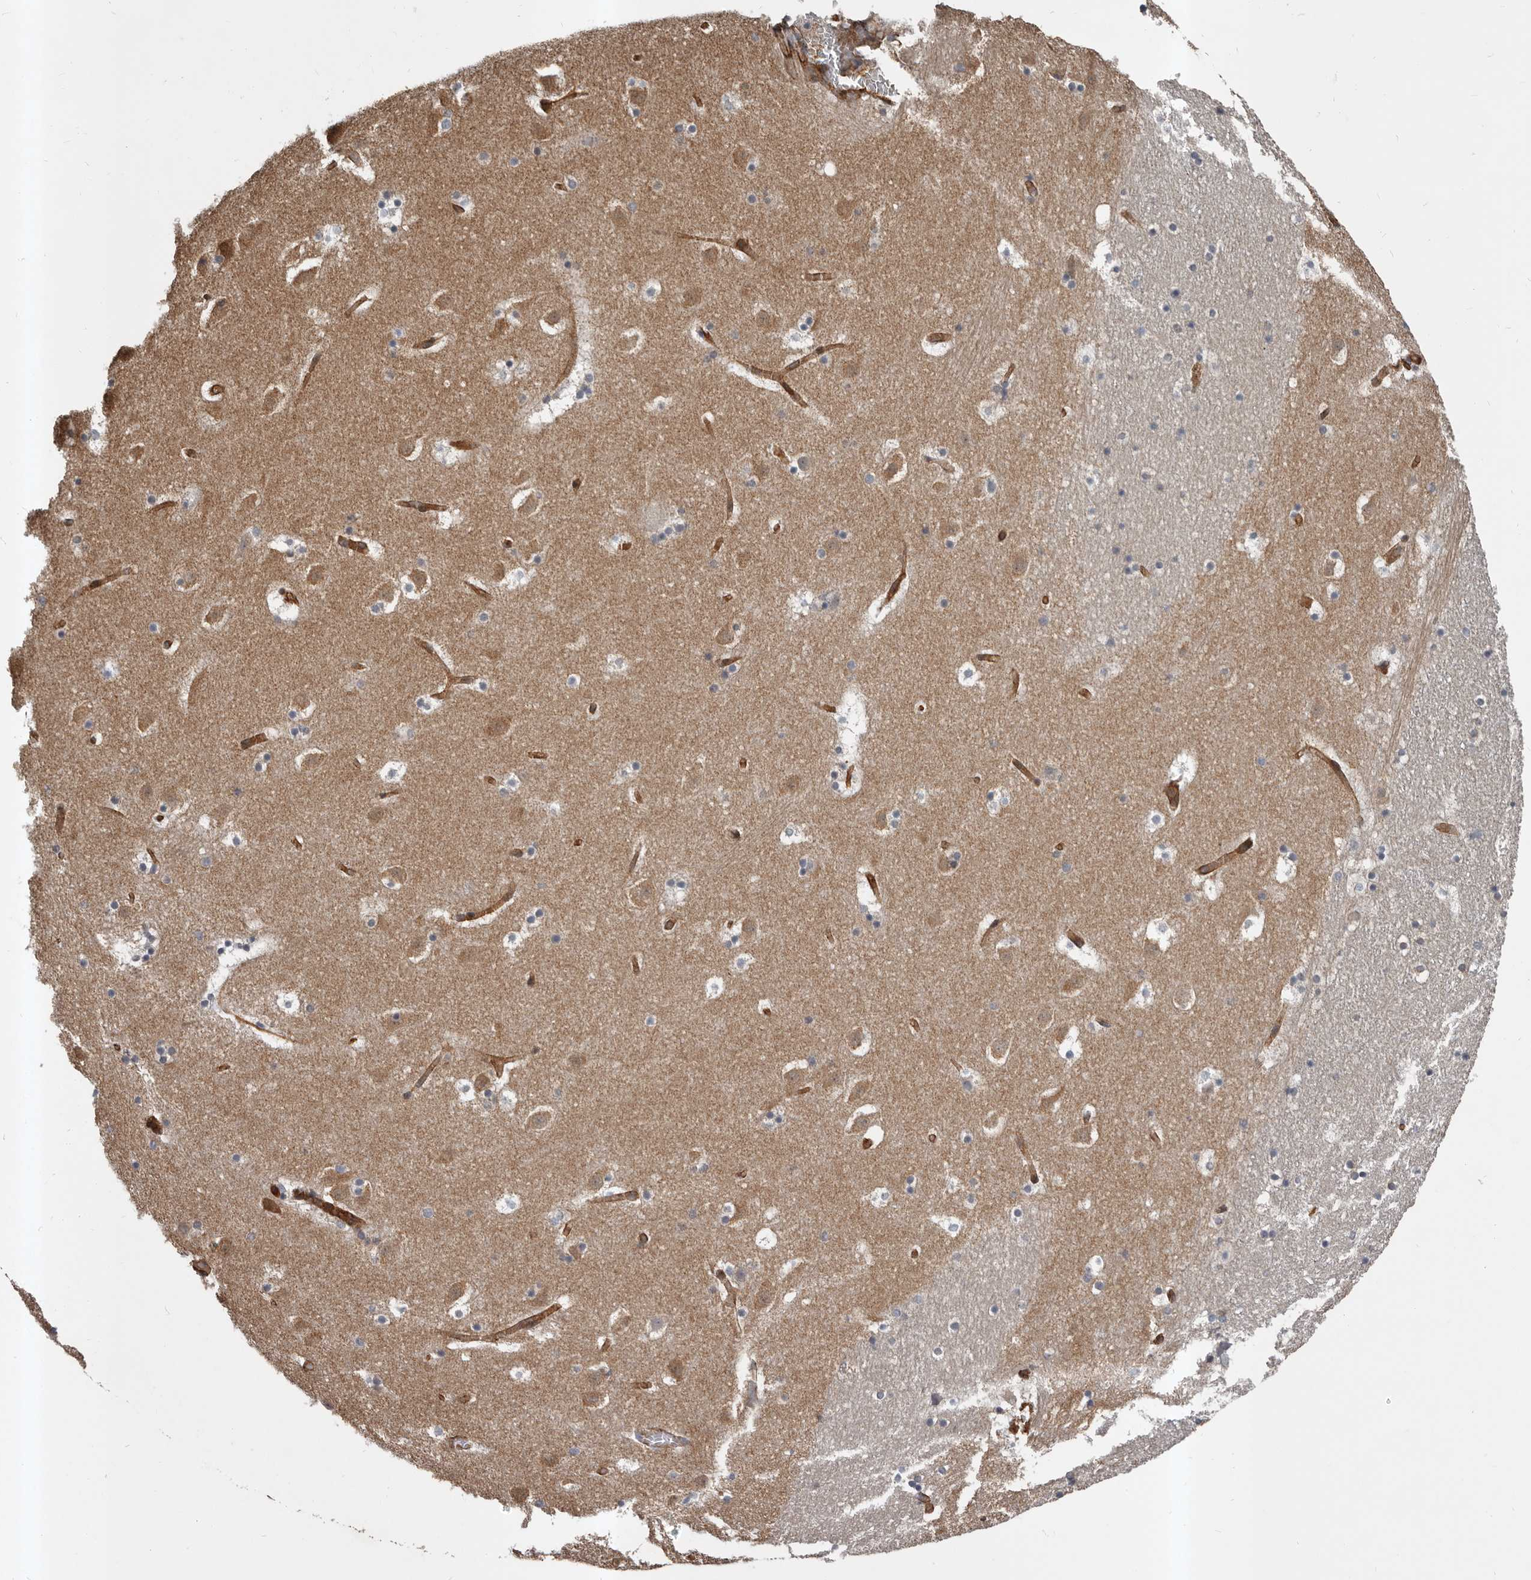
{"staining": {"intensity": "negative", "quantity": "none", "location": "none"}, "tissue": "caudate", "cell_type": "Glial cells", "image_type": "normal", "snomed": [{"axis": "morphology", "description": "Normal tissue, NOS"}, {"axis": "topography", "description": "Lateral ventricle wall"}], "caption": "The image displays no staining of glial cells in normal caudate. Brightfield microscopy of IHC stained with DAB (brown) and hematoxylin (blue), captured at high magnification.", "gene": "PNRC2", "patient": {"sex": "male", "age": 45}}